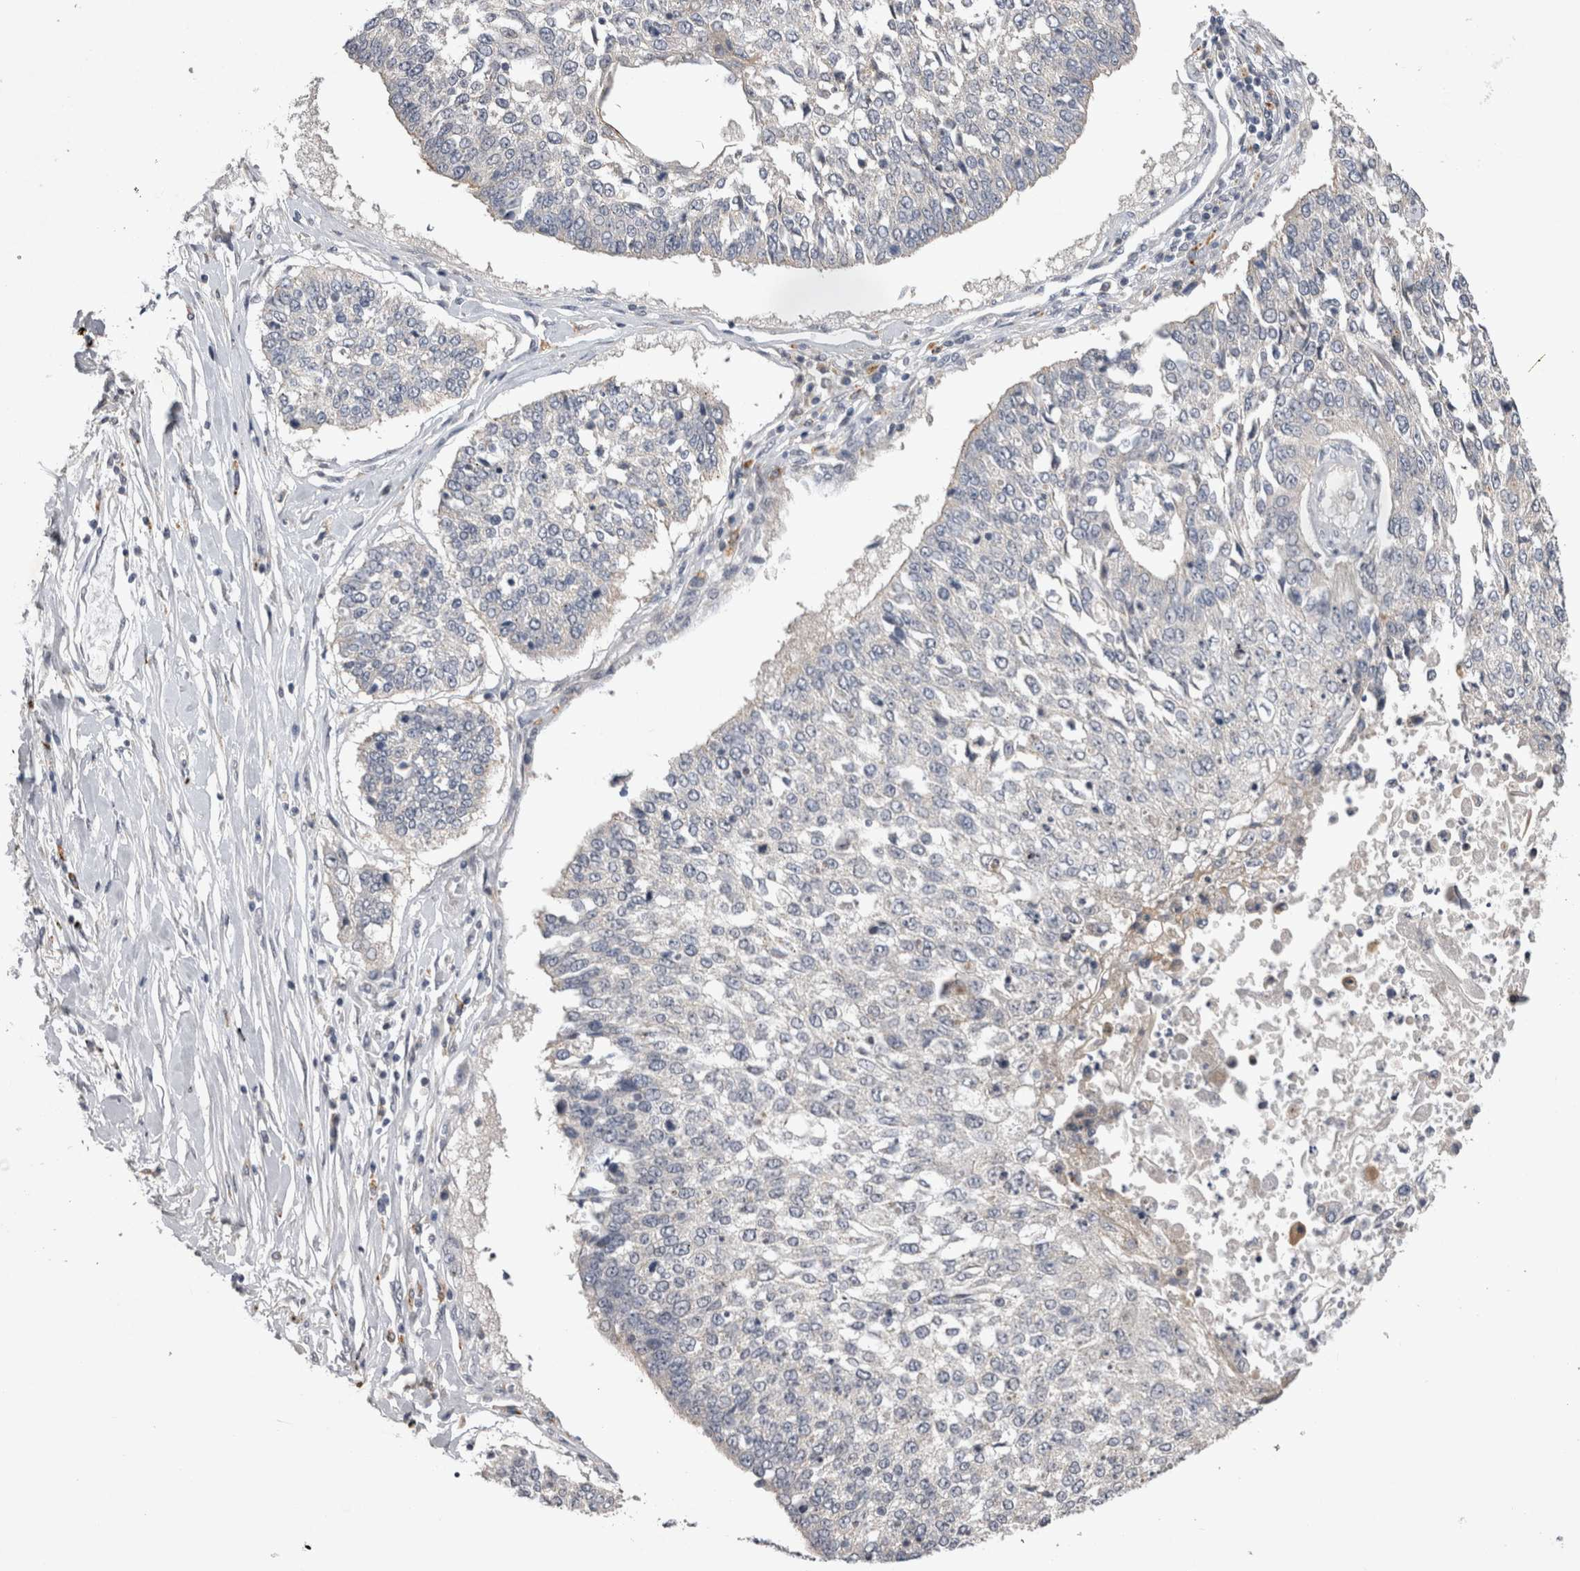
{"staining": {"intensity": "negative", "quantity": "none", "location": "none"}, "tissue": "lung cancer", "cell_type": "Tumor cells", "image_type": "cancer", "snomed": [{"axis": "morphology", "description": "Normal tissue, NOS"}, {"axis": "morphology", "description": "Squamous cell carcinoma, NOS"}, {"axis": "topography", "description": "Cartilage tissue"}, {"axis": "topography", "description": "Bronchus"}, {"axis": "topography", "description": "Lung"}, {"axis": "topography", "description": "Peripheral nerve tissue"}], "caption": "High magnification brightfield microscopy of squamous cell carcinoma (lung) stained with DAB (3,3'-diaminobenzidine) (brown) and counterstained with hematoxylin (blue): tumor cells show no significant expression.", "gene": "CTBS", "patient": {"sex": "female", "age": 49}}